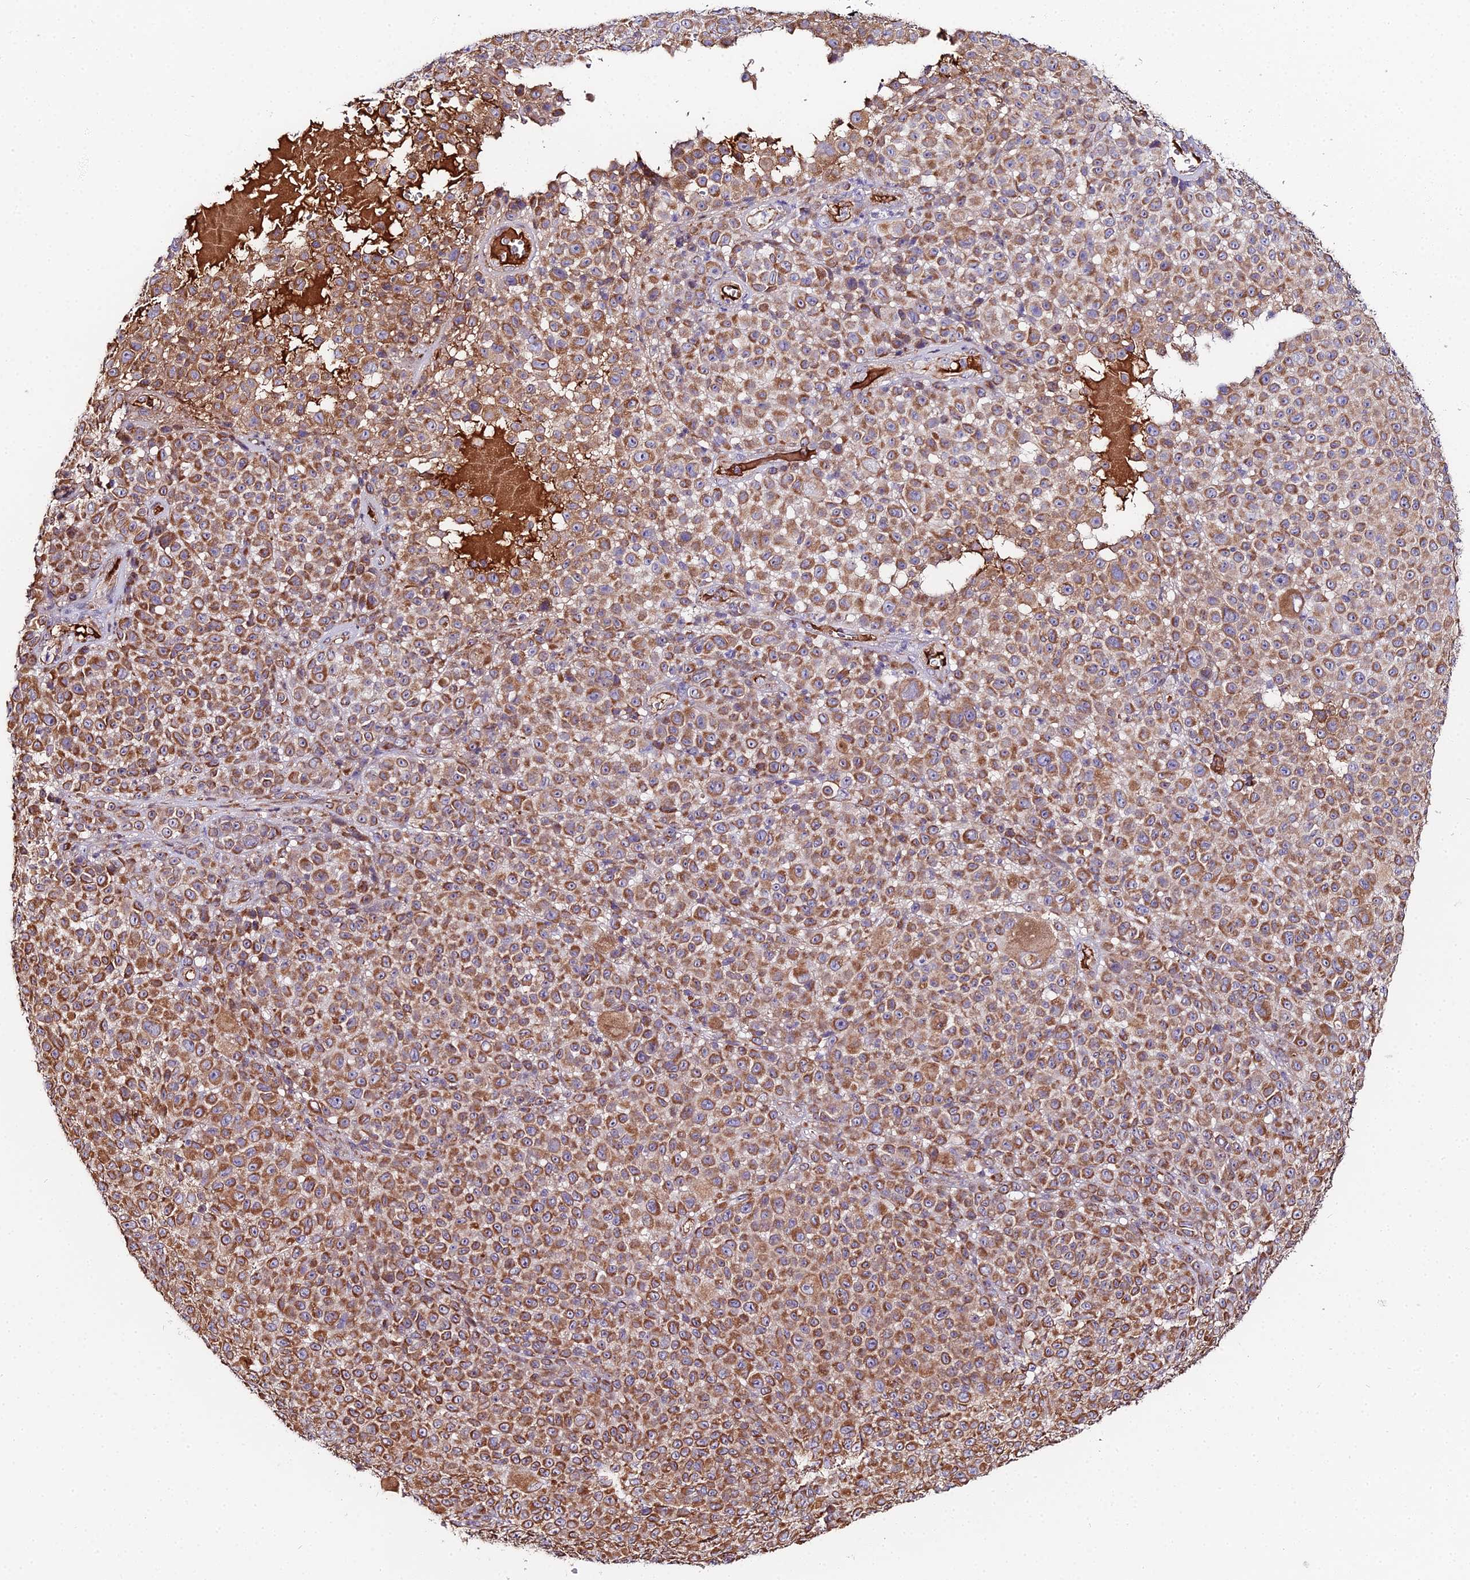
{"staining": {"intensity": "moderate", "quantity": ">75%", "location": "cytoplasmic/membranous"}, "tissue": "melanoma", "cell_type": "Tumor cells", "image_type": "cancer", "snomed": [{"axis": "morphology", "description": "Malignant melanoma, NOS"}, {"axis": "topography", "description": "Skin"}], "caption": "Protein staining of malignant melanoma tissue displays moderate cytoplasmic/membranous expression in about >75% of tumor cells. (brown staining indicates protein expression, while blue staining denotes nuclei).", "gene": "BEX4", "patient": {"sex": "female", "age": 94}}